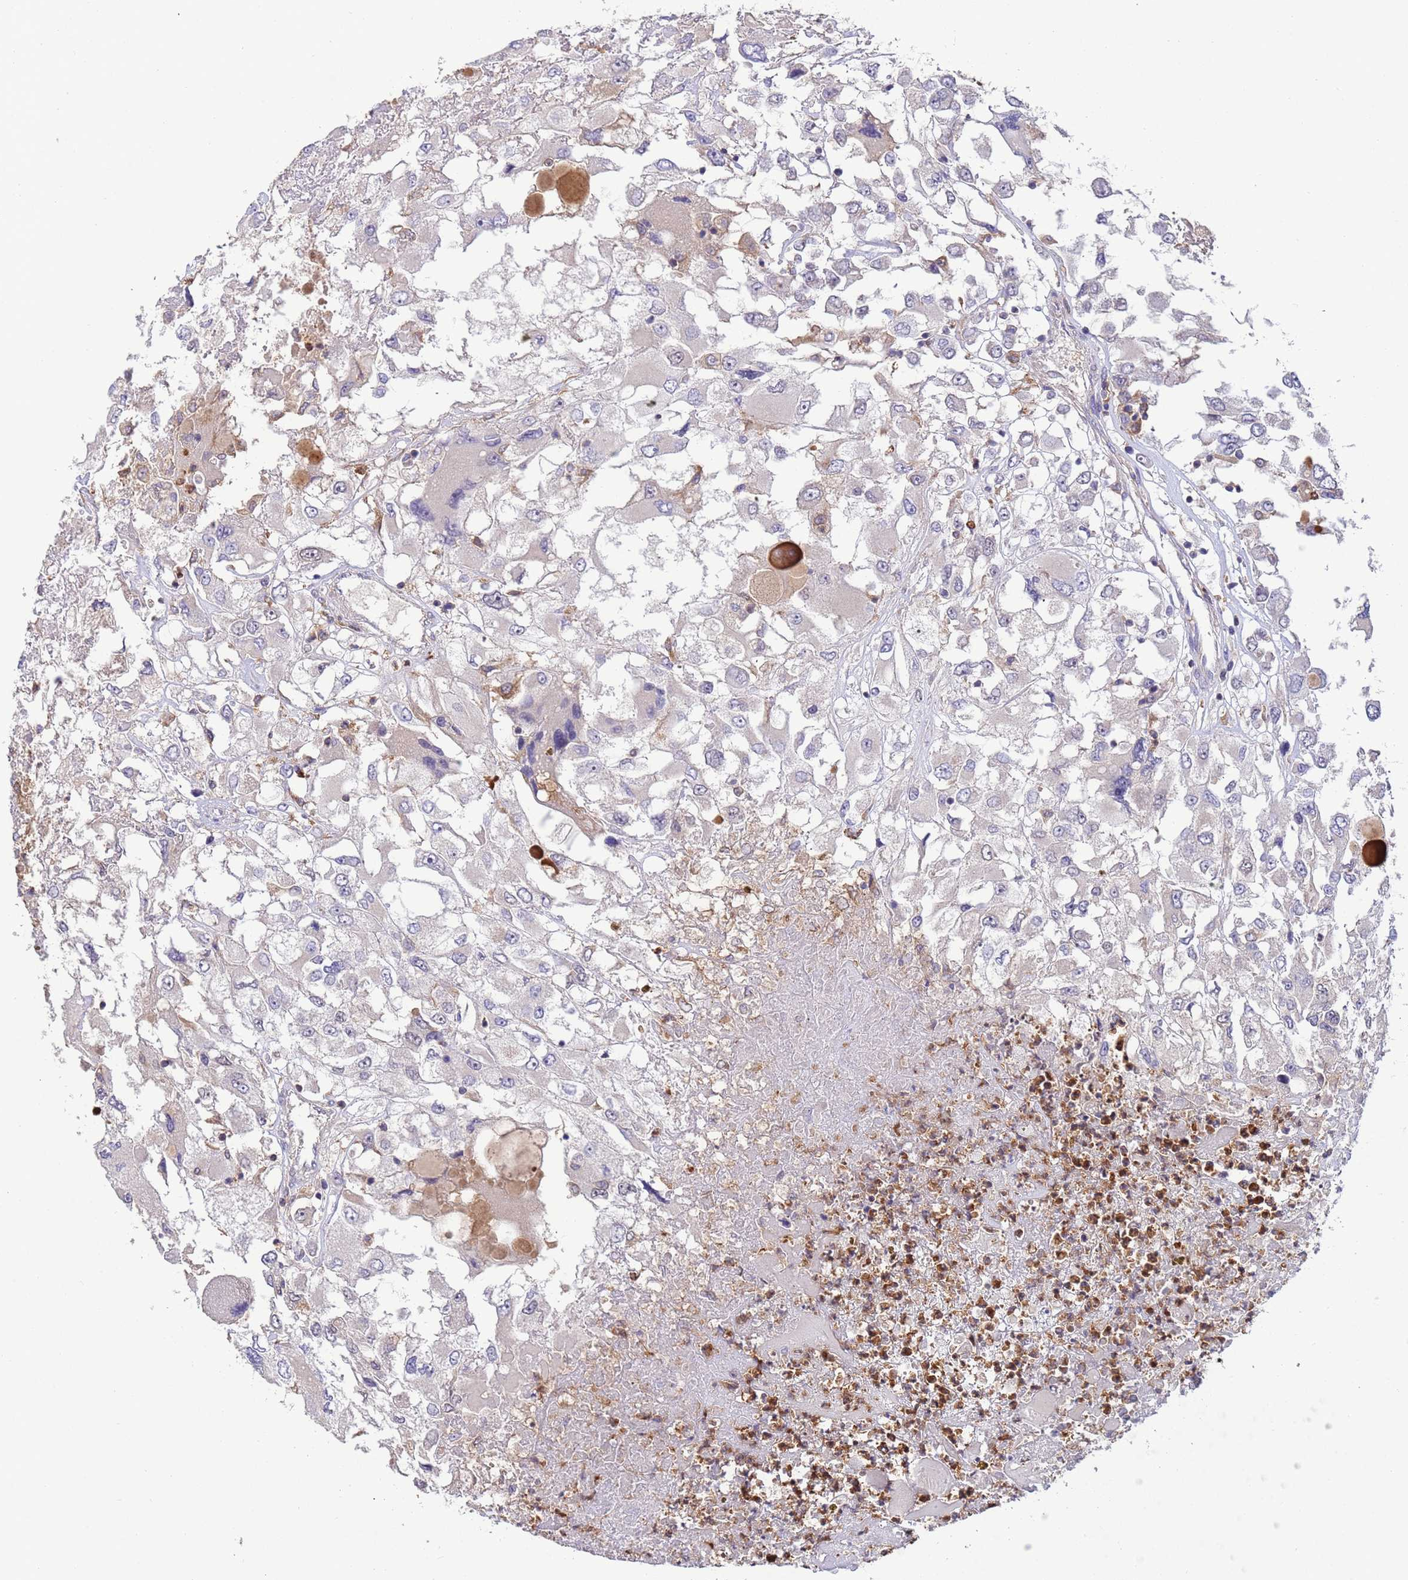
{"staining": {"intensity": "negative", "quantity": "none", "location": "none"}, "tissue": "renal cancer", "cell_type": "Tumor cells", "image_type": "cancer", "snomed": [{"axis": "morphology", "description": "Adenocarcinoma, NOS"}, {"axis": "topography", "description": "Kidney"}], "caption": "Histopathology image shows no protein positivity in tumor cells of adenocarcinoma (renal) tissue.", "gene": "AMPD3", "patient": {"sex": "female", "age": 52}}